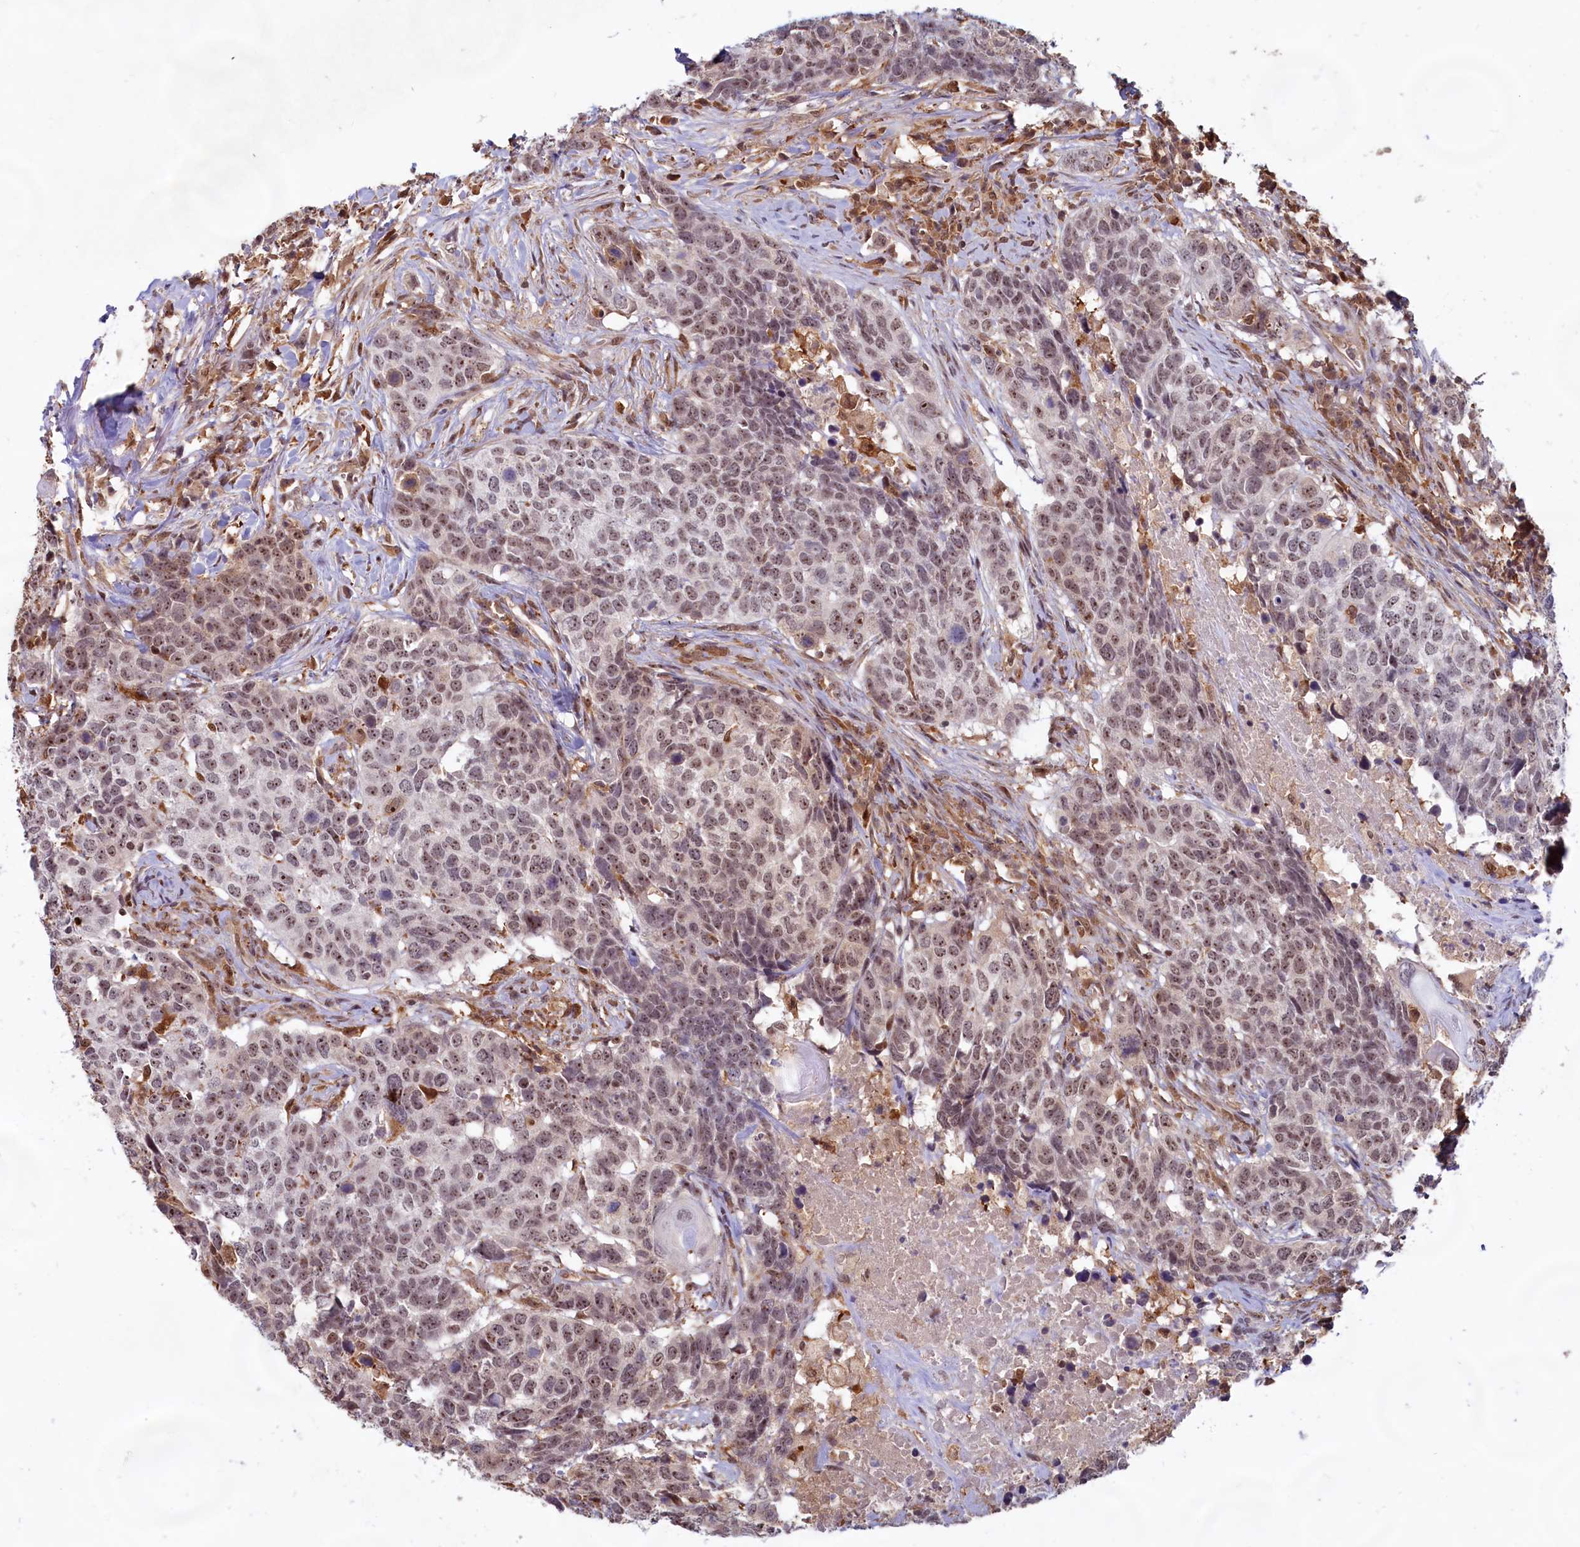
{"staining": {"intensity": "moderate", "quantity": ">75%", "location": "nuclear"}, "tissue": "head and neck cancer", "cell_type": "Tumor cells", "image_type": "cancer", "snomed": [{"axis": "morphology", "description": "Squamous cell carcinoma, NOS"}, {"axis": "topography", "description": "Head-Neck"}], "caption": "Moderate nuclear protein expression is appreciated in approximately >75% of tumor cells in squamous cell carcinoma (head and neck).", "gene": "C1D", "patient": {"sex": "male", "age": 66}}